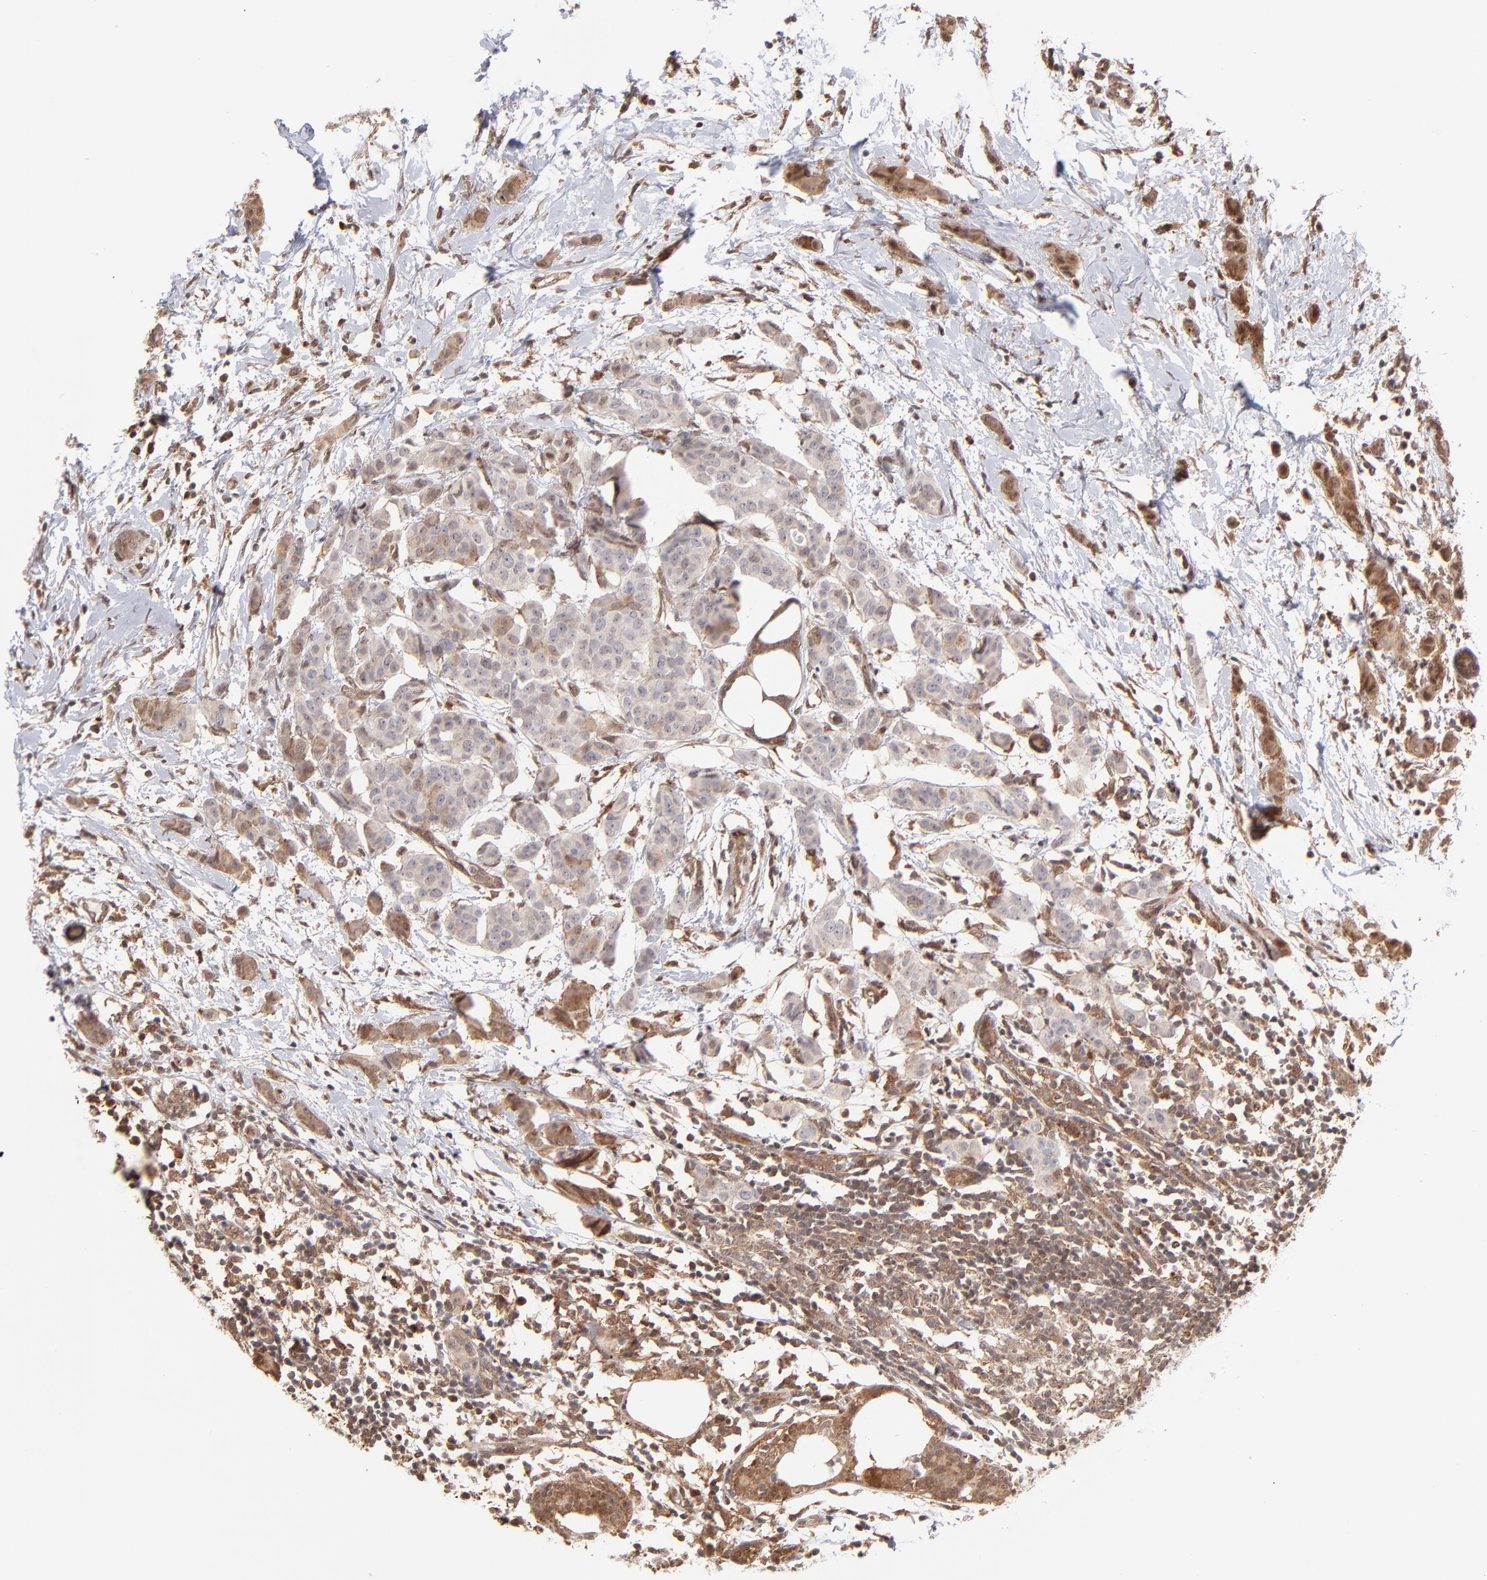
{"staining": {"intensity": "weak", "quantity": "<25%", "location": "cytoplasmic/membranous,nuclear"}, "tissue": "breast cancer", "cell_type": "Tumor cells", "image_type": "cancer", "snomed": [{"axis": "morphology", "description": "Duct carcinoma"}, {"axis": "topography", "description": "Breast"}], "caption": "The immunohistochemistry (IHC) image has no significant staining in tumor cells of breast cancer tissue. (DAB immunohistochemistry (IHC) visualized using brightfield microscopy, high magnification).", "gene": "OAS1", "patient": {"sex": "female", "age": 40}}